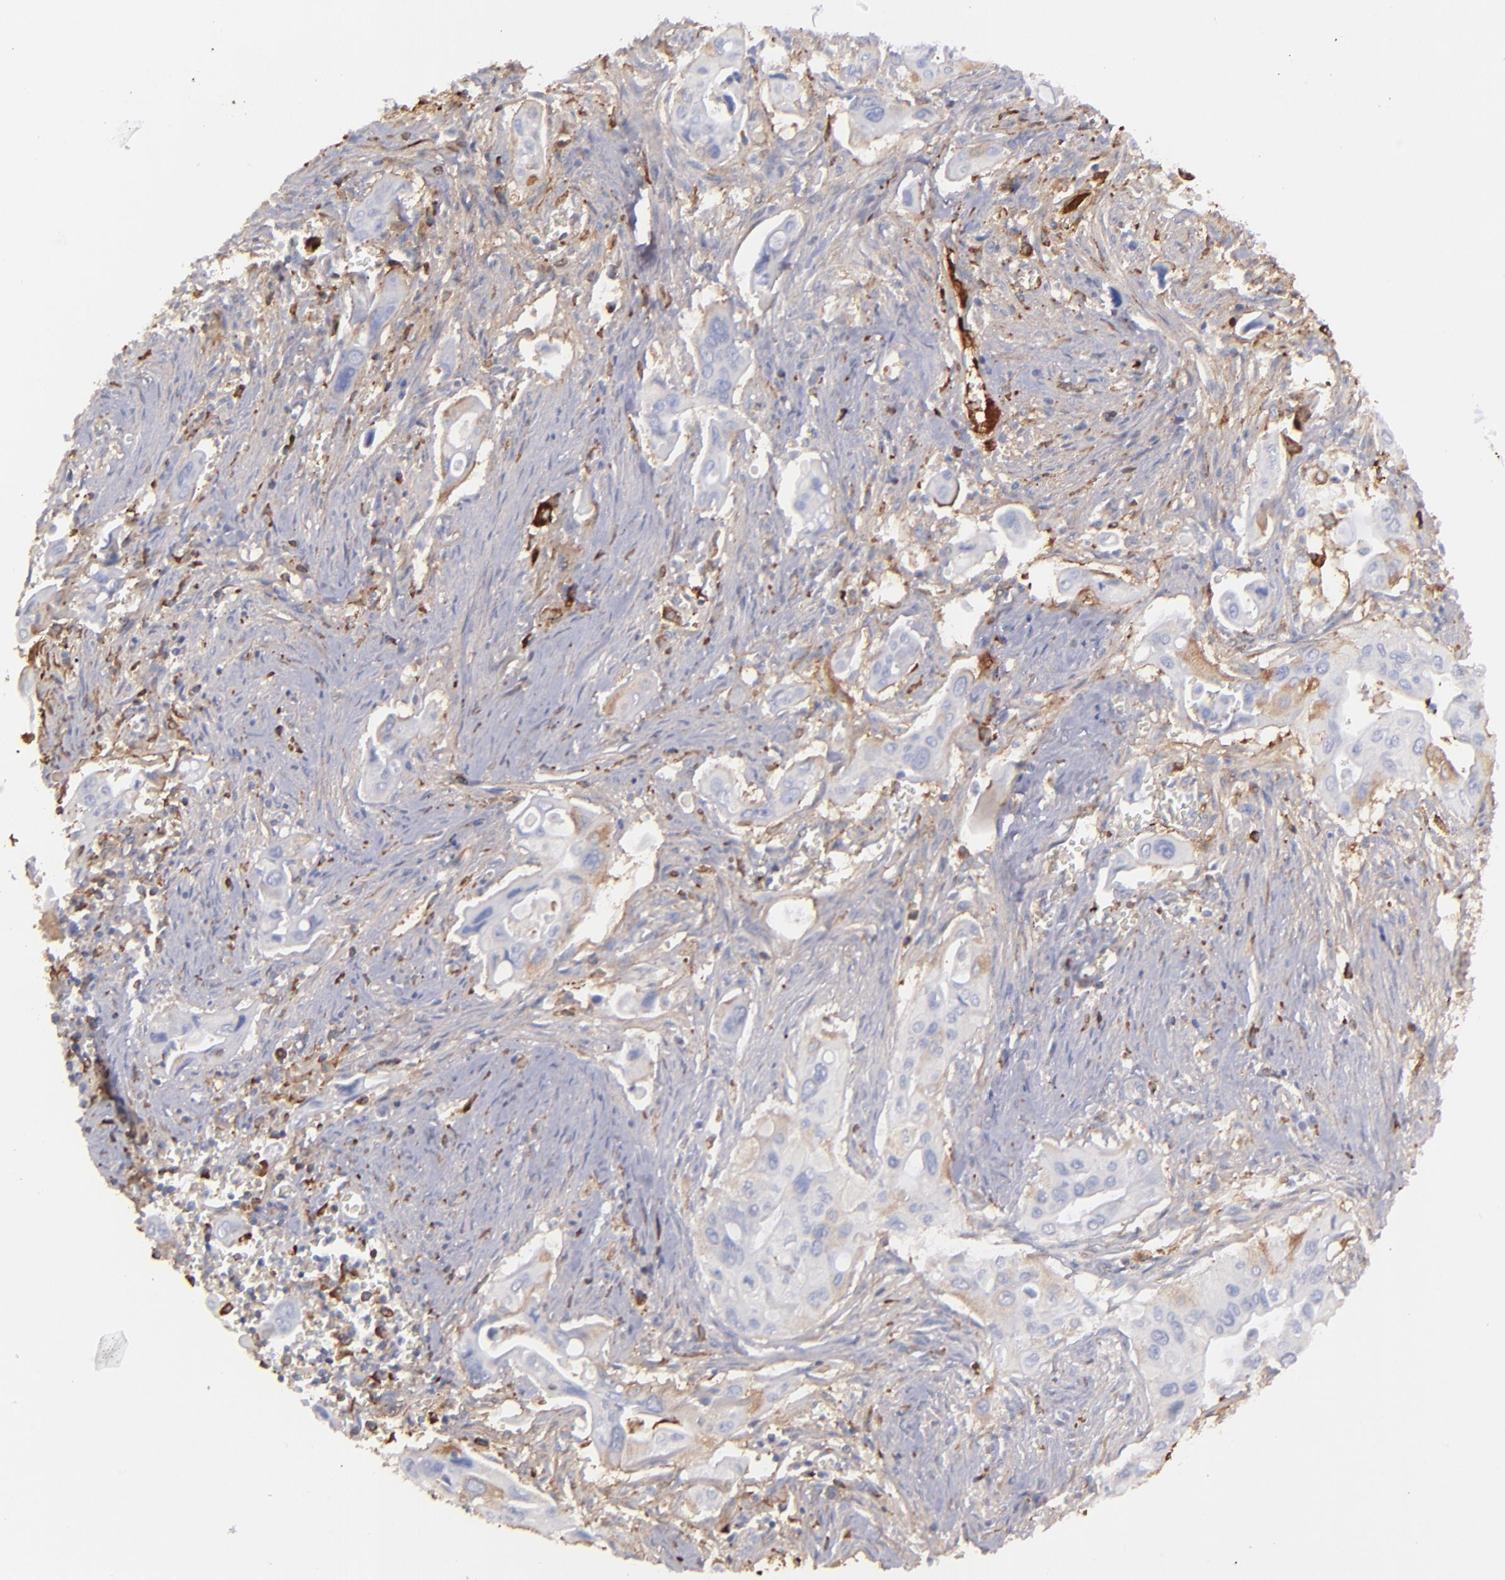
{"staining": {"intensity": "weak", "quantity": "<25%", "location": "cytoplasmic/membranous"}, "tissue": "pancreatic cancer", "cell_type": "Tumor cells", "image_type": "cancer", "snomed": [{"axis": "morphology", "description": "Adenocarcinoma, NOS"}, {"axis": "topography", "description": "Pancreas"}], "caption": "A high-resolution histopathology image shows immunohistochemistry (IHC) staining of adenocarcinoma (pancreatic), which demonstrates no significant expression in tumor cells.", "gene": "C1QA", "patient": {"sex": "male", "age": 77}}